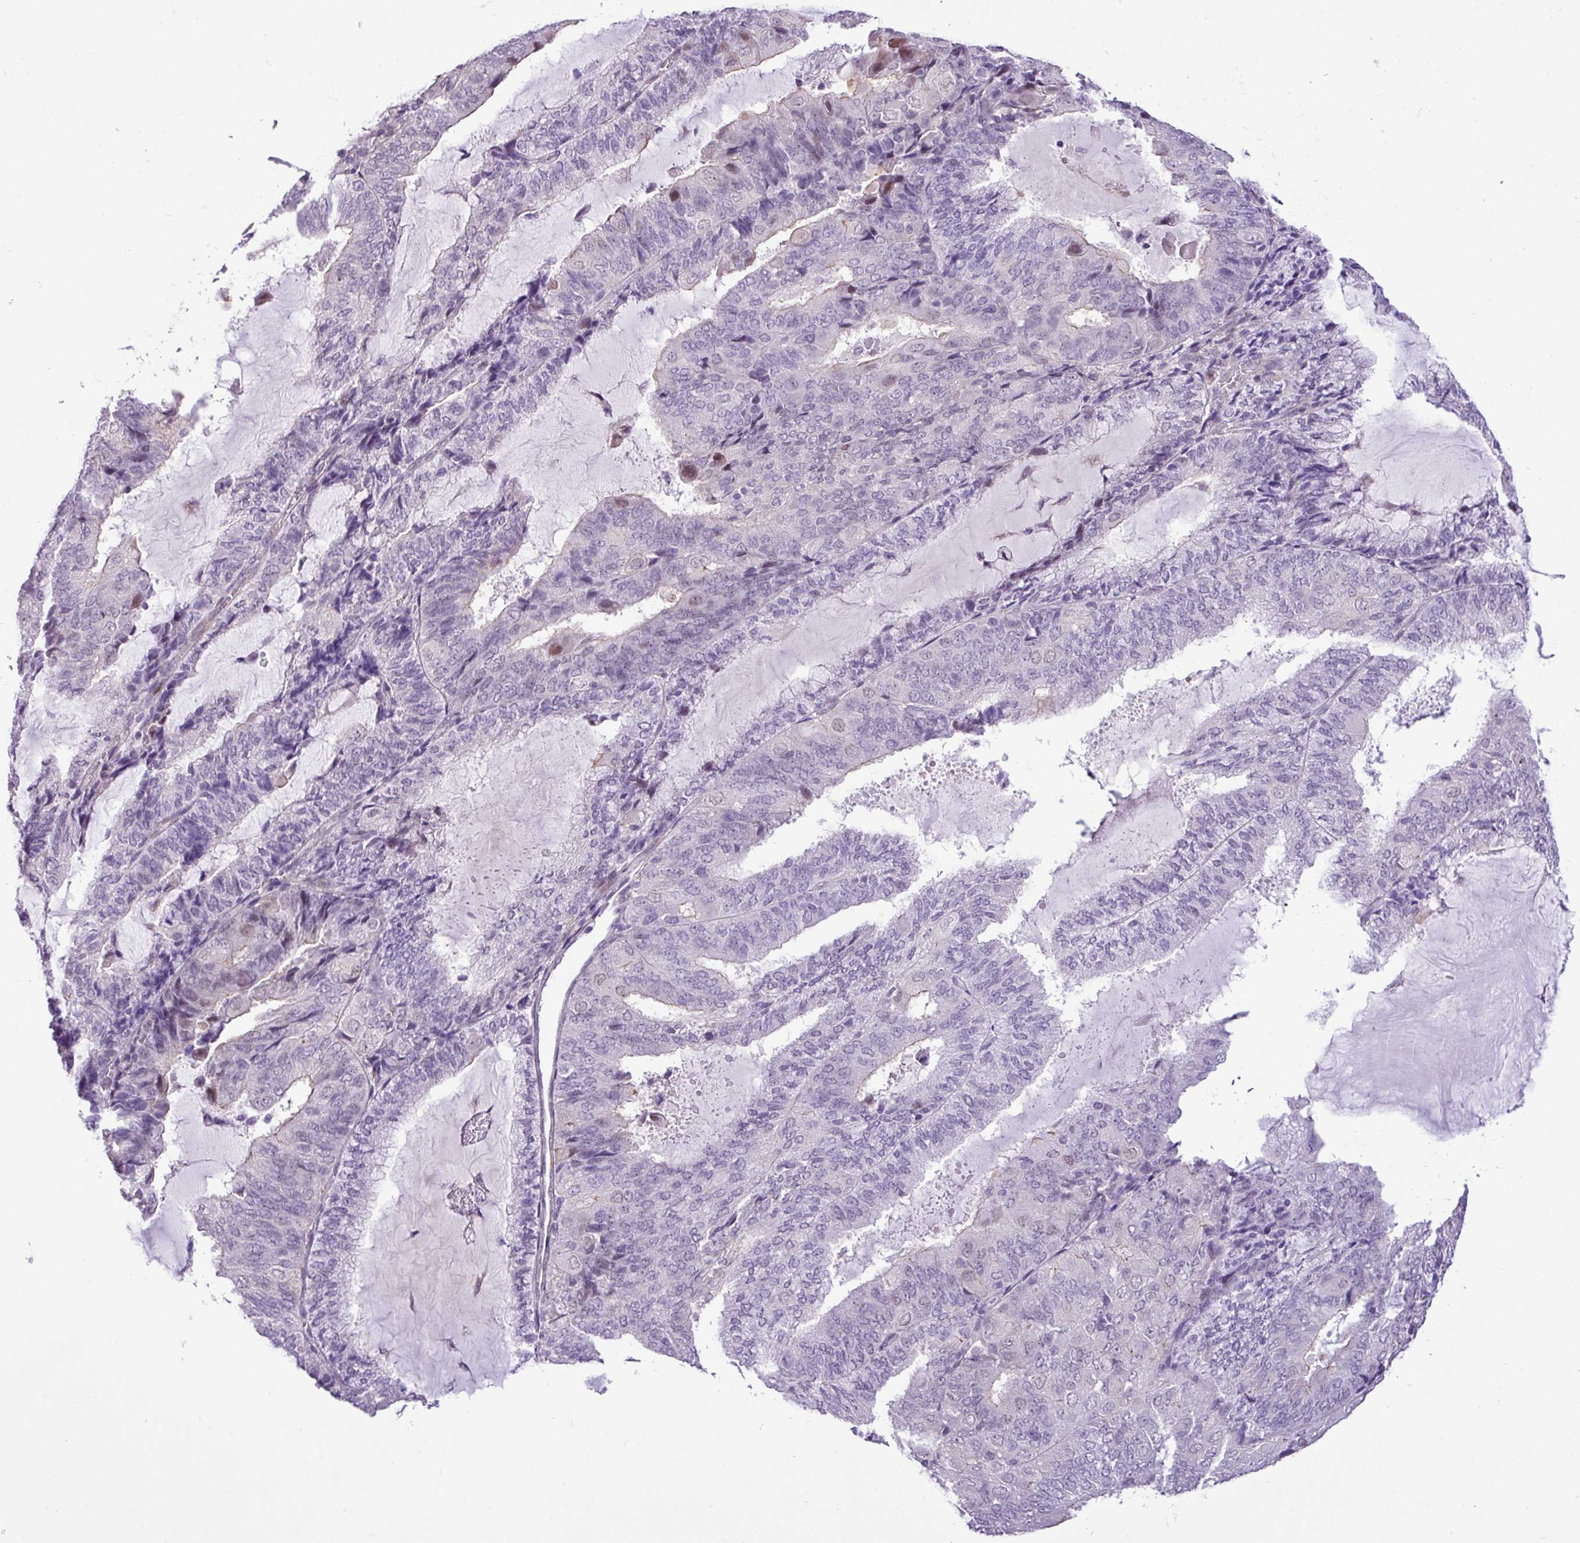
{"staining": {"intensity": "negative", "quantity": "none", "location": "none"}, "tissue": "endometrial cancer", "cell_type": "Tumor cells", "image_type": "cancer", "snomed": [{"axis": "morphology", "description": "Adenocarcinoma, NOS"}, {"axis": "topography", "description": "Endometrium"}], "caption": "Human endometrial adenocarcinoma stained for a protein using immunohistochemistry (IHC) reveals no positivity in tumor cells.", "gene": "YLPM1", "patient": {"sex": "female", "age": 81}}